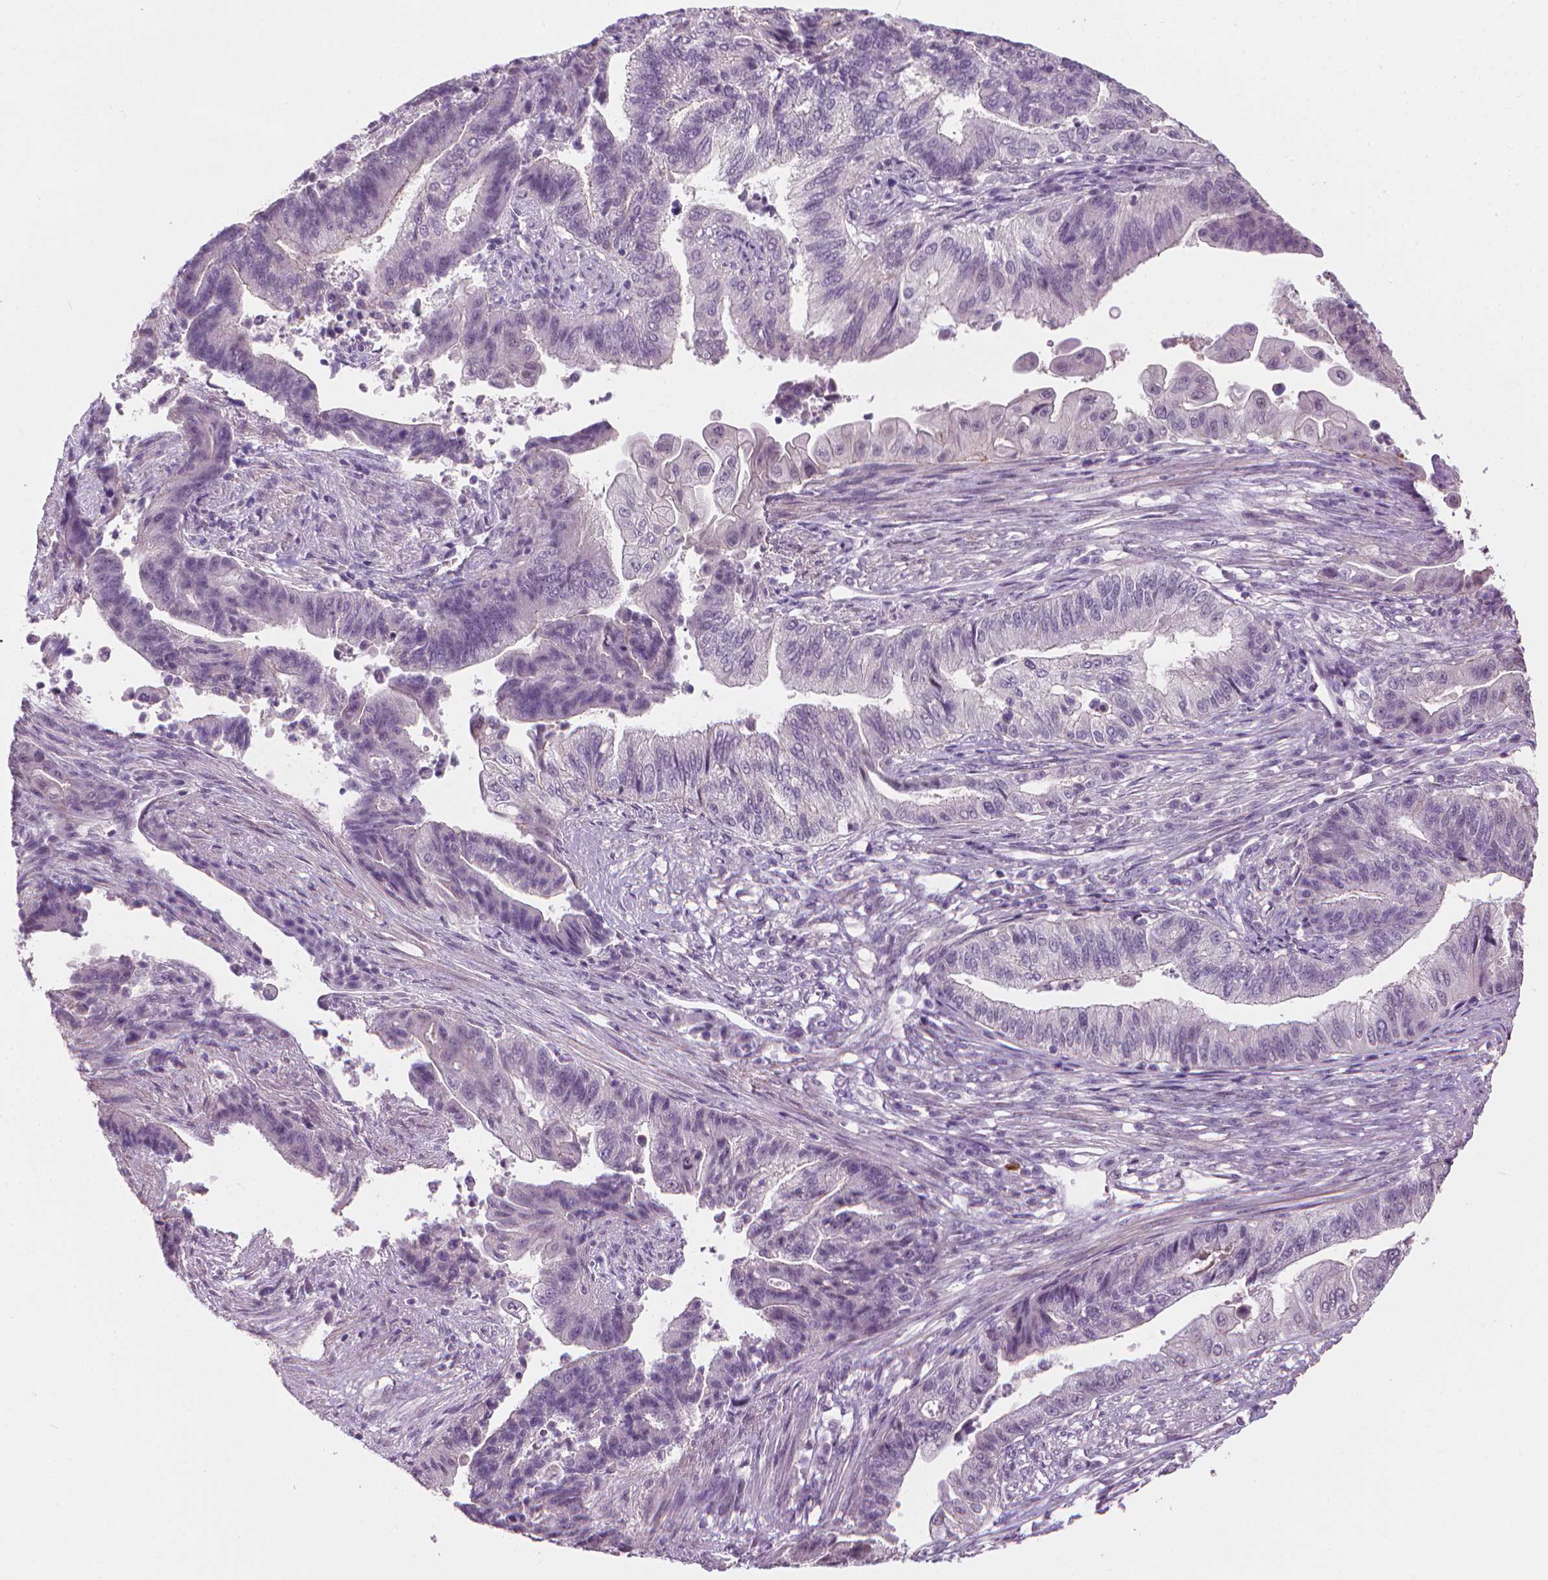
{"staining": {"intensity": "negative", "quantity": "none", "location": "none"}, "tissue": "endometrial cancer", "cell_type": "Tumor cells", "image_type": "cancer", "snomed": [{"axis": "morphology", "description": "Adenocarcinoma, NOS"}, {"axis": "topography", "description": "Uterus"}, {"axis": "topography", "description": "Endometrium"}], "caption": "Protein analysis of endometrial cancer (adenocarcinoma) reveals no significant positivity in tumor cells. (IHC, brightfield microscopy, high magnification).", "gene": "SAXO2", "patient": {"sex": "female", "age": 54}}